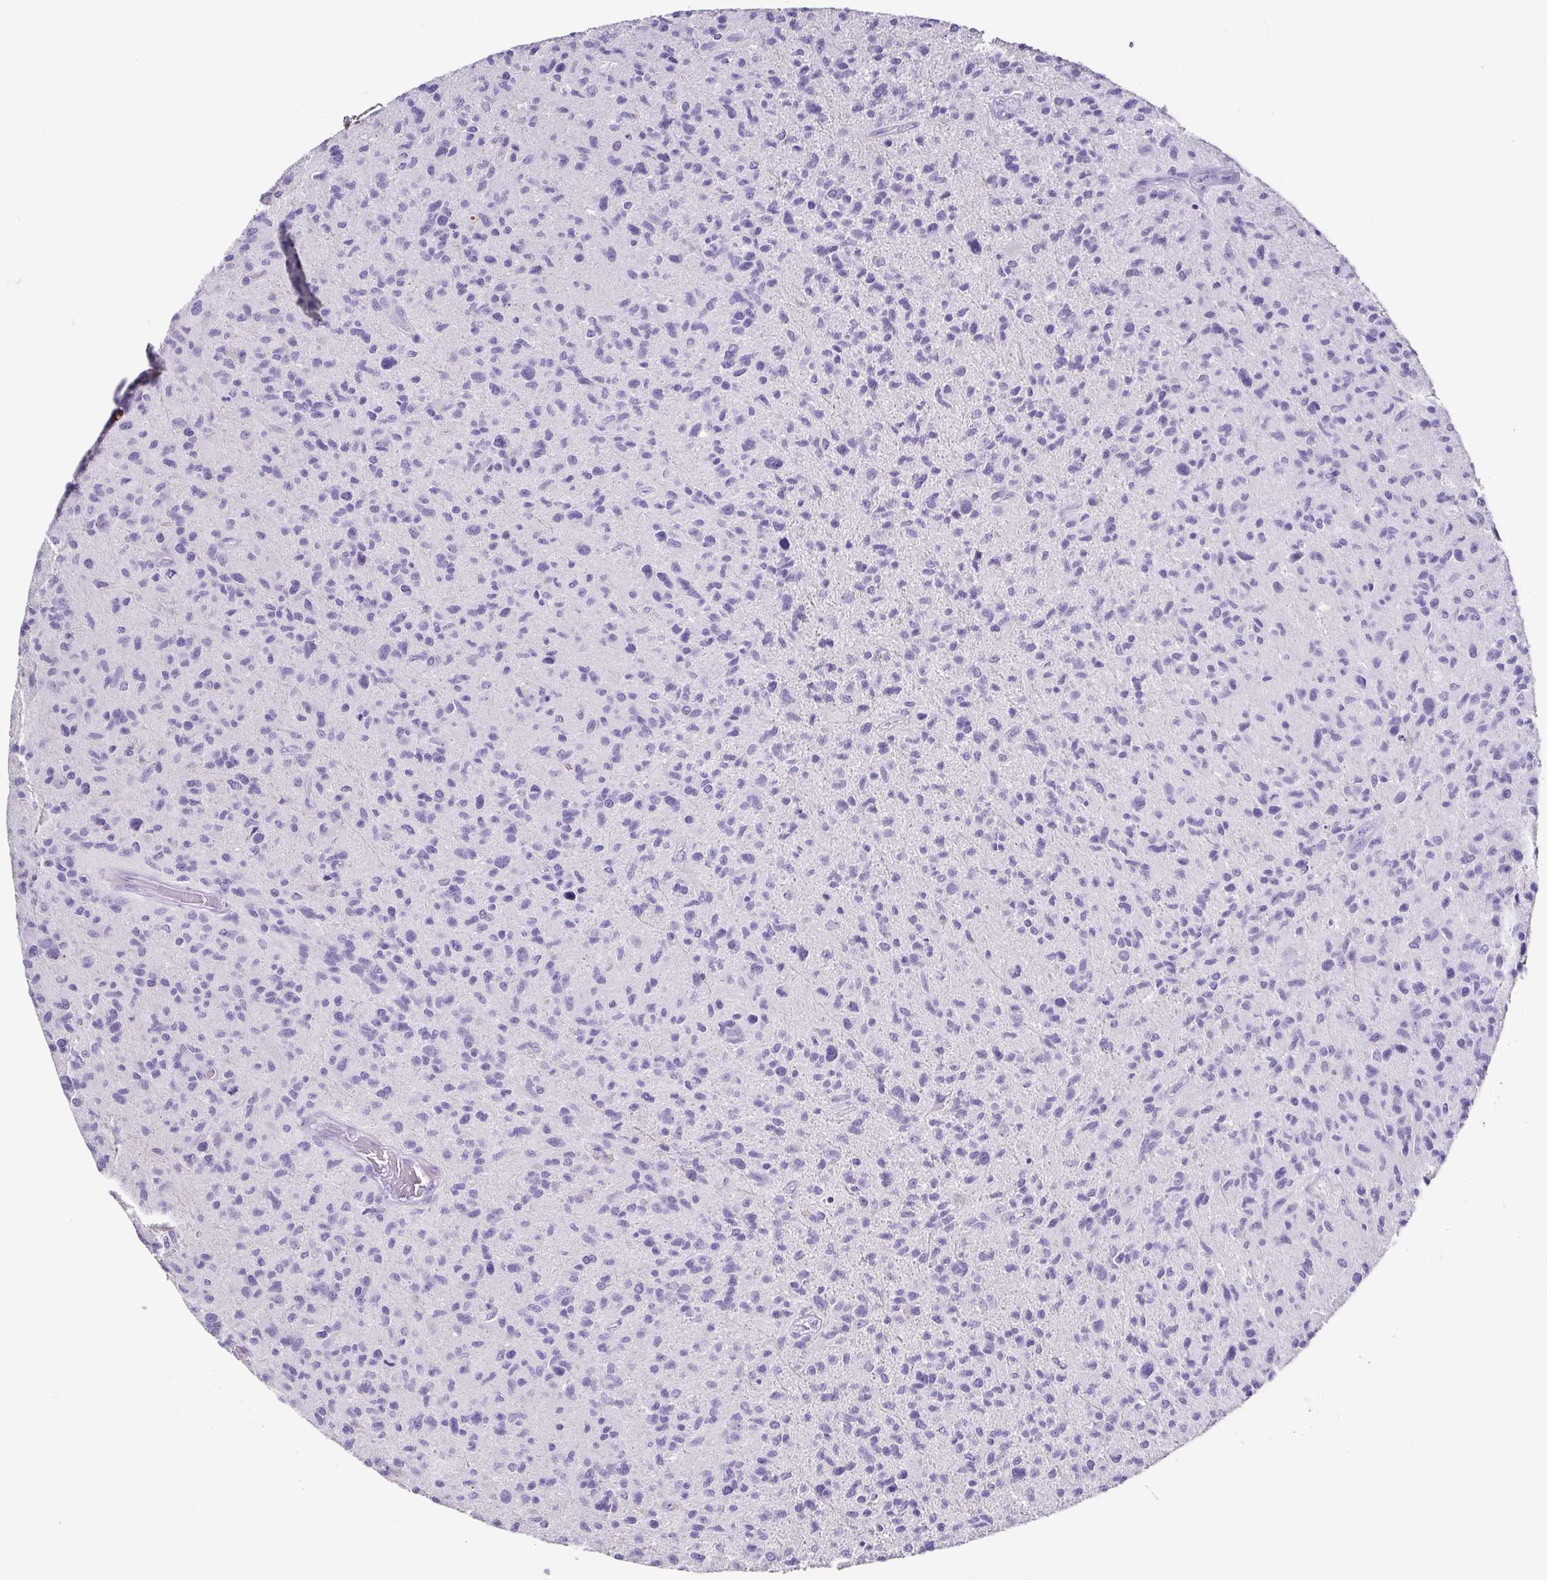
{"staining": {"intensity": "negative", "quantity": "none", "location": "none"}, "tissue": "glioma", "cell_type": "Tumor cells", "image_type": "cancer", "snomed": [{"axis": "morphology", "description": "Glioma, malignant, High grade"}, {"axis": "topography", "description": "Brain"}], "caption": "This is a photomicrograph of immunohistochemistry staining of high-grade glioma (malignant), which shows no staining in tumor cells. (DAB IHC with hematoxylin counter stain).", "gene": "TNNT2", "patient": {"sex": "female", "age": 70}}